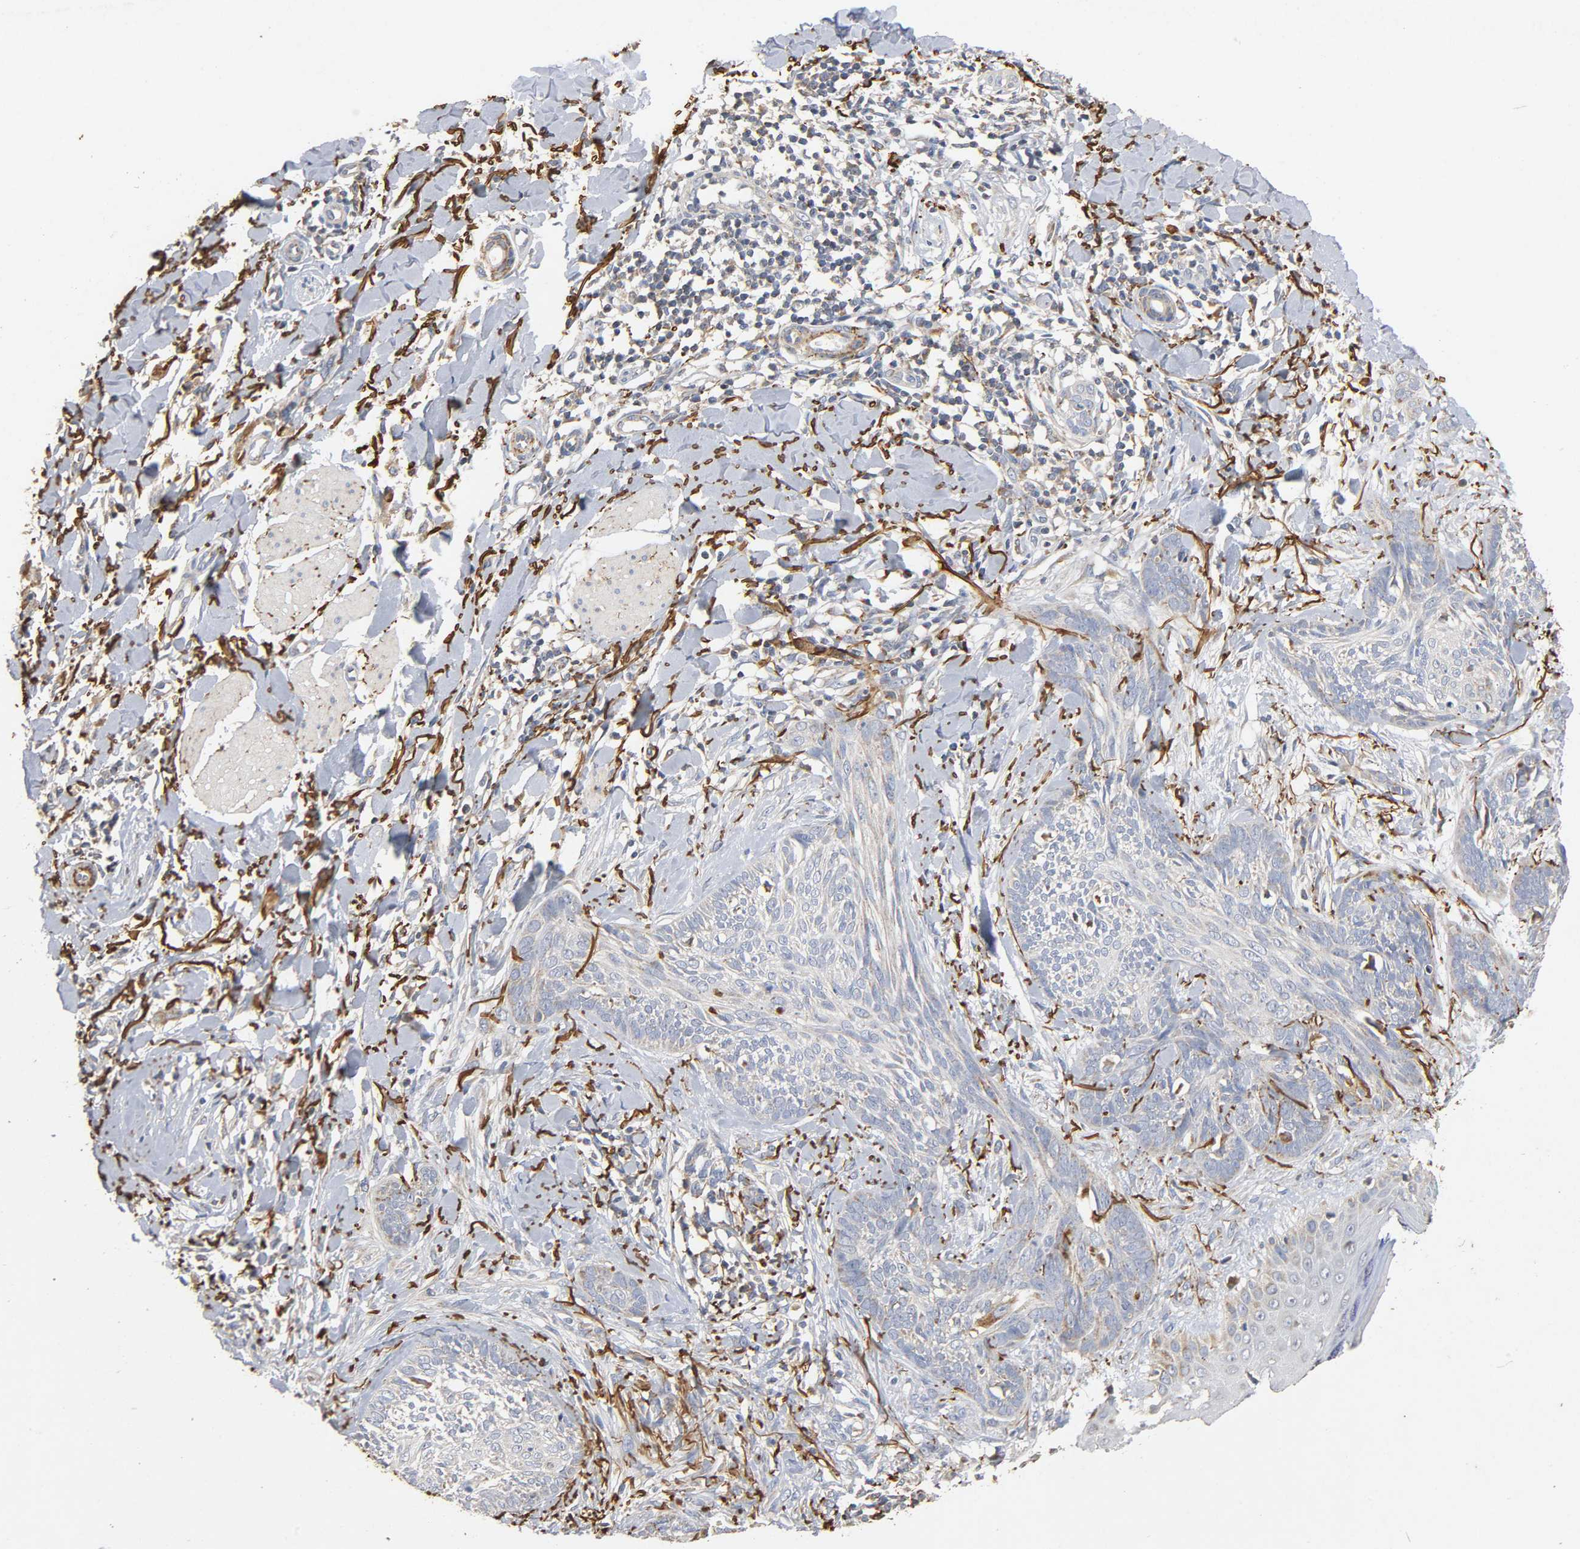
{"staining": {"intensity": "weak", "quantity": "<25%", "location": "cytoplasmic/membranous"}, "tissue": "skin cancer", "cell_type": "Tumor cells", "image_type": "cancer", "snomed": [{"axis": "morphology", "description": "Normal tissue, NOS"}, {"axis": "morphology", "description": "Basal cell carcinoma"}, {"axis": "topography", "description": "Skin"}], "caption": "Histopathology image shows no significant protein staining in tumor cells of skin cancer.", "gene": "NDUFS3", "patient": {"sex": "male", "age": 71}}